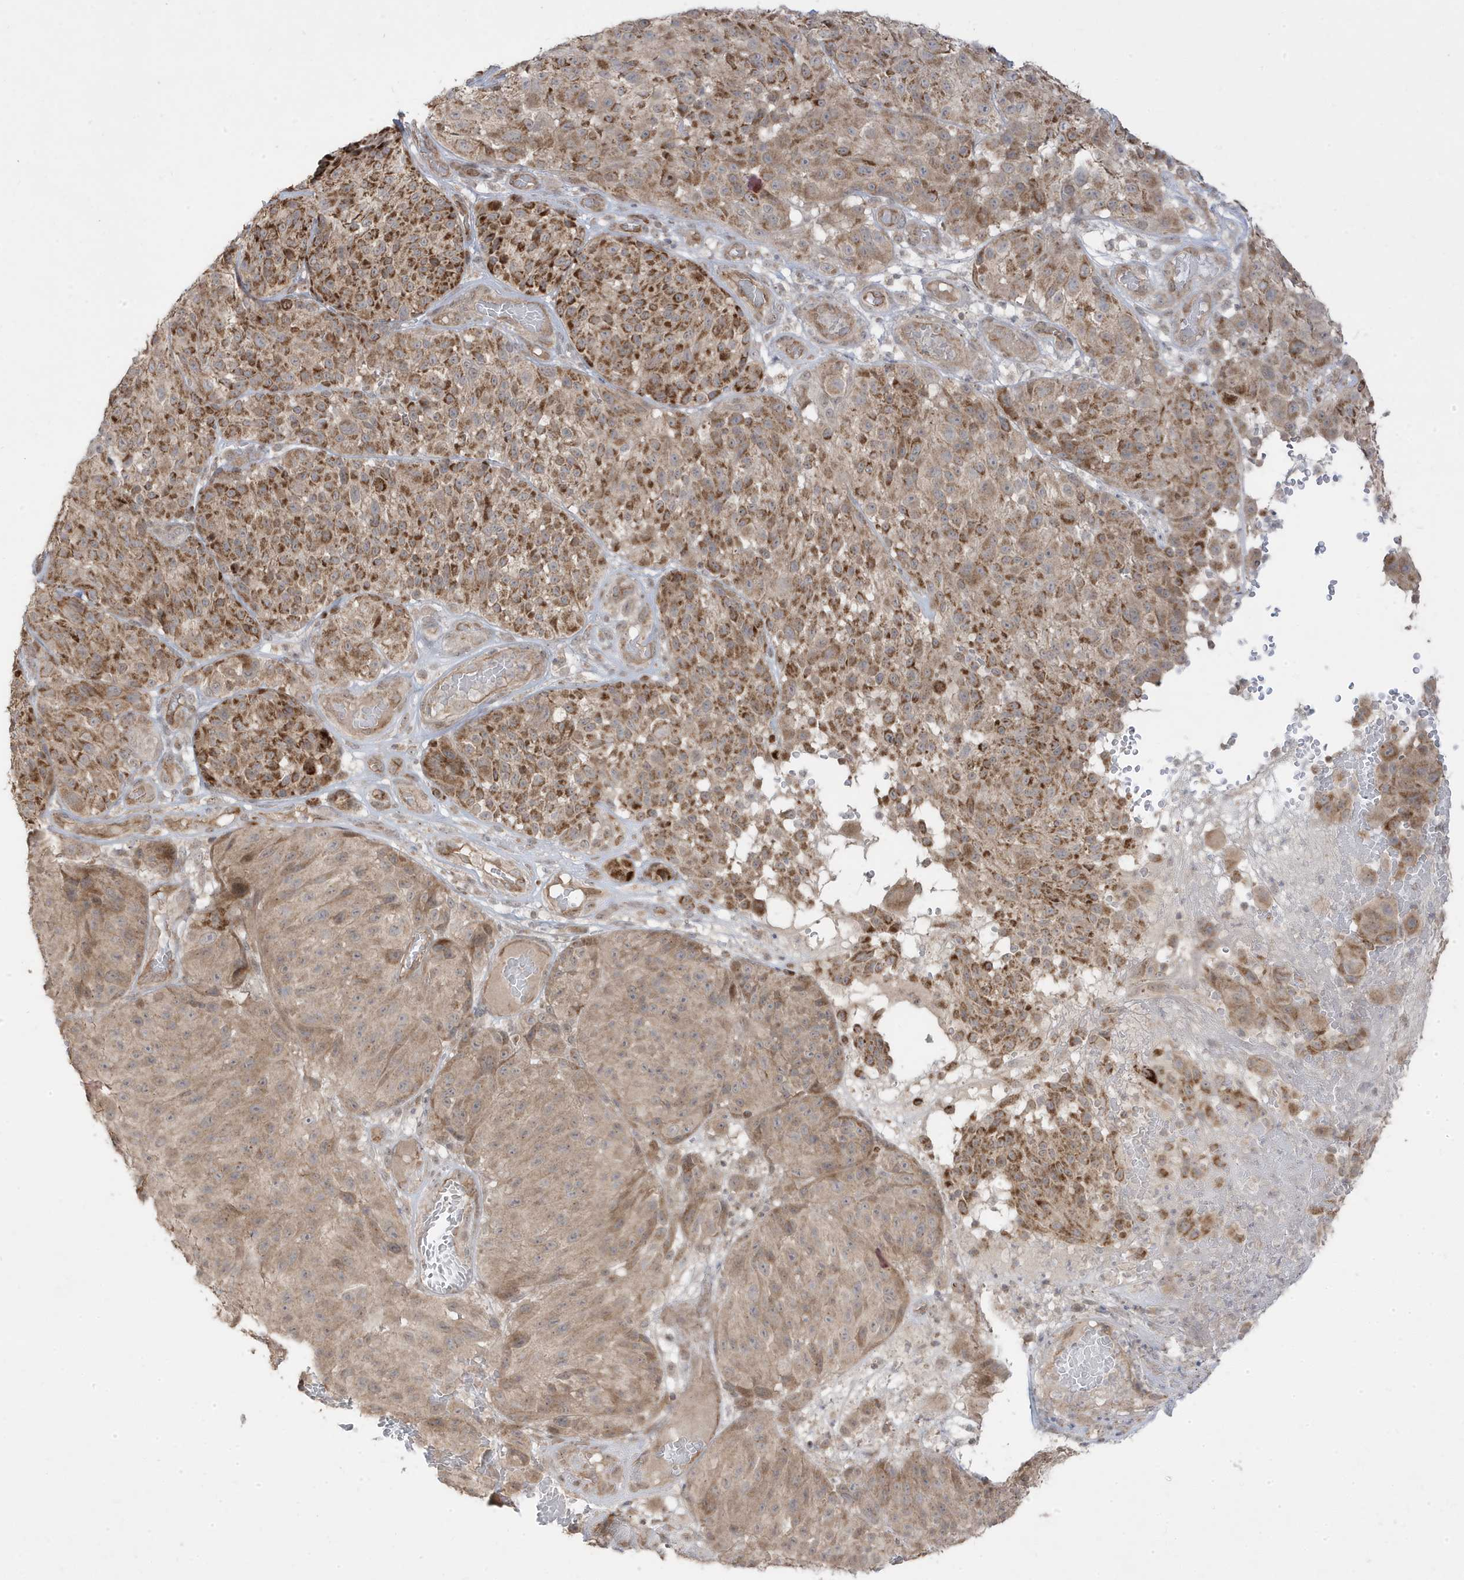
{"staining": {"intensity": "moderate", "quantity": ">75%", "location": "cytoplasmic/membranous"}, "tissue": "melanoma", "cell_type": "Tumor cells", "image_type": "cancer", "snomed": [{"axis": "morphology", "description": "Malignant melanoma, NOS"}, {"axis": "topography", "description": "Skin"}], "caption": "Malignant melanoma tissue reveals moderate cytoplasmic/membranous staining in approximately >75% of tumor cells", "gene": "DNAJC12", "patient": {"sex": "male", "age": 83}}